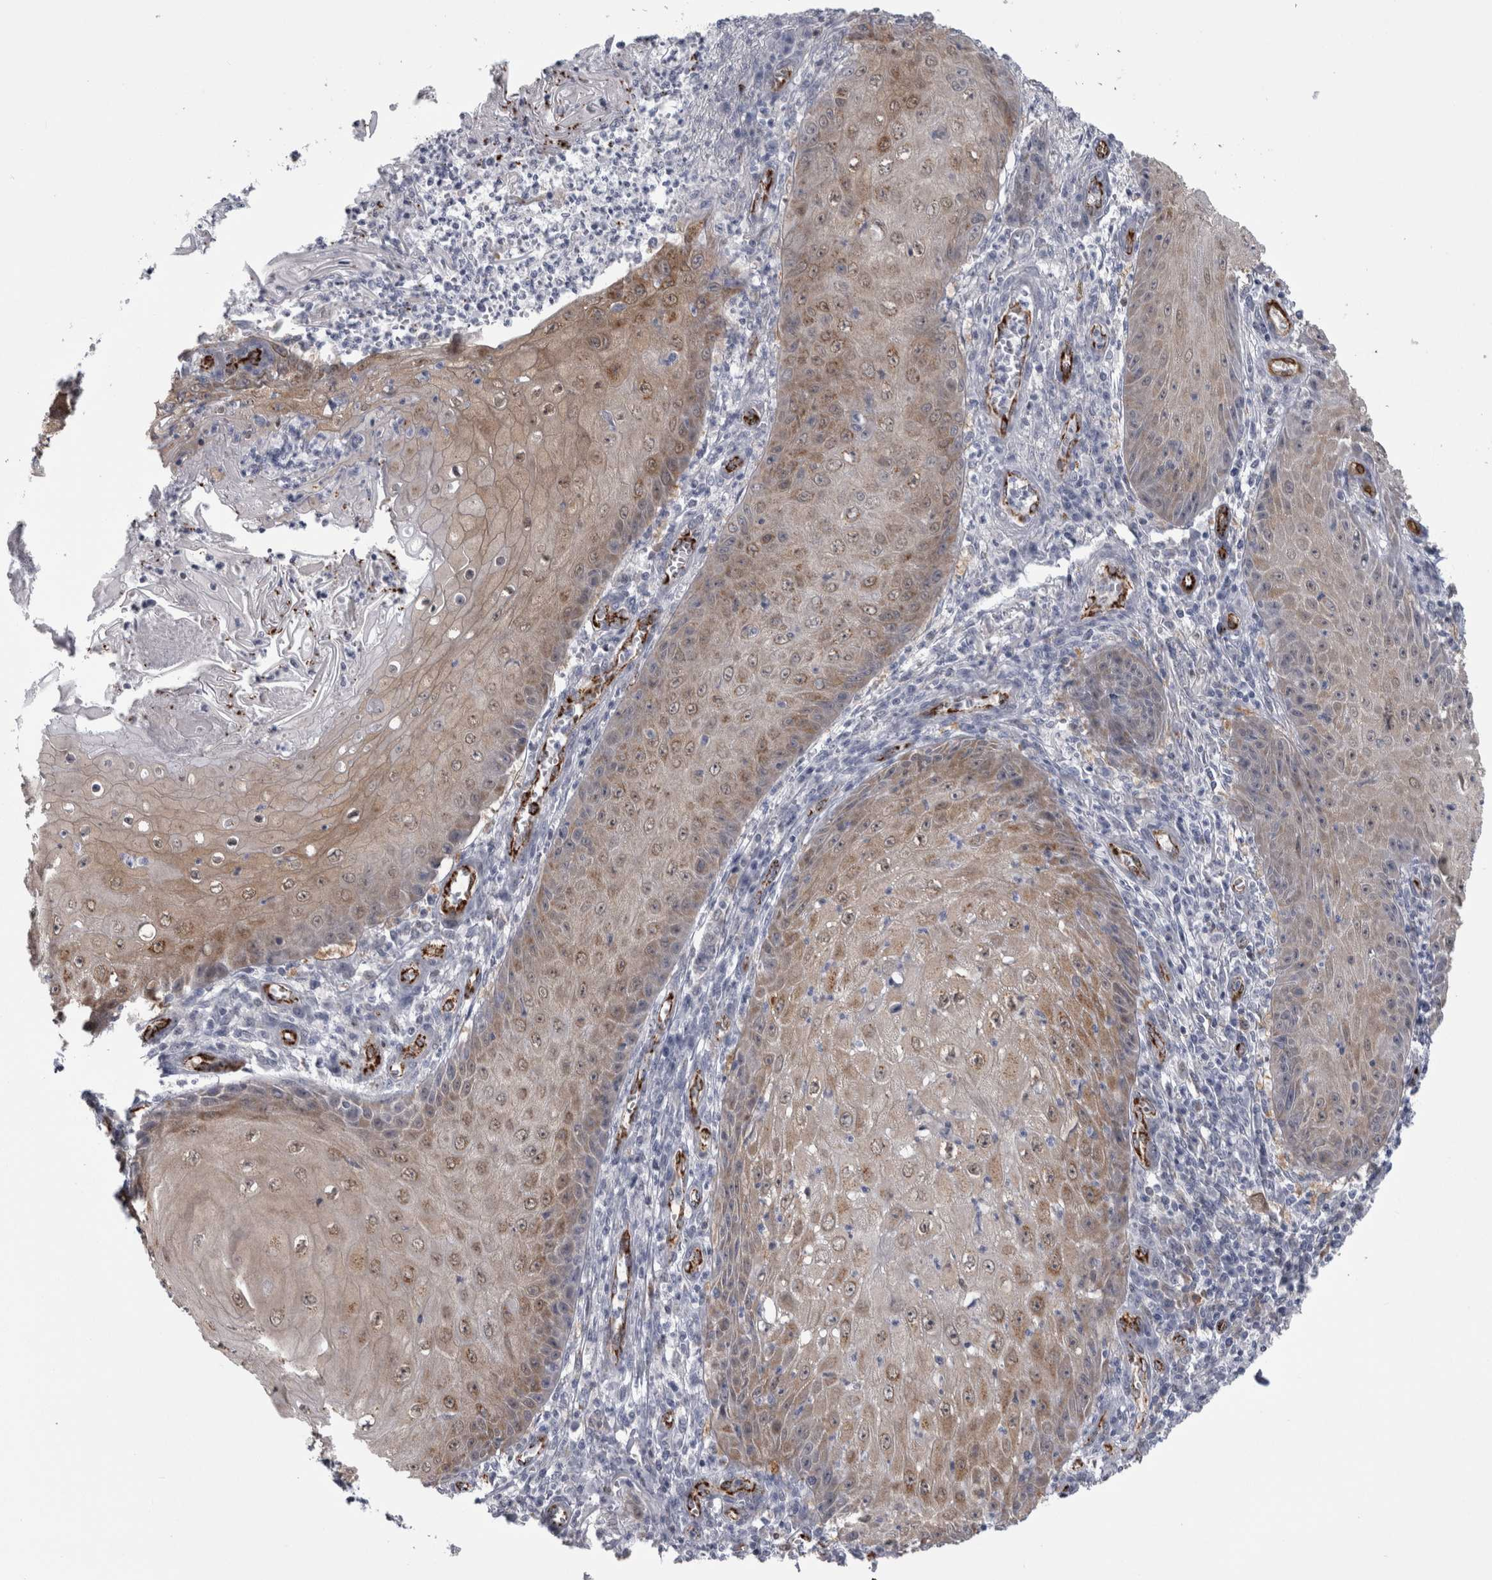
{"staining": {"intensity": "weak", "quantity": ">75%", "location": "cytoplasmic/membranous"}, "tissue": "skin cancer", "cell_type": "Tumor cells", "image_type": "cancer", "snomed": [{"axis": "morphology", "description": "Squamous cell carcinoma, NOS"}, {"axis": "topography", "description": "Skin"}], "caption": "An IHC micrograph of tumor tissue is shown. Protein staining in brown shows weak cytoplasmic/membranous positivity in squamous cell carcinoma (skin) within tumor cells.", "gene": "ACOT7", "patient": {"sex": "female", "age": 73}}